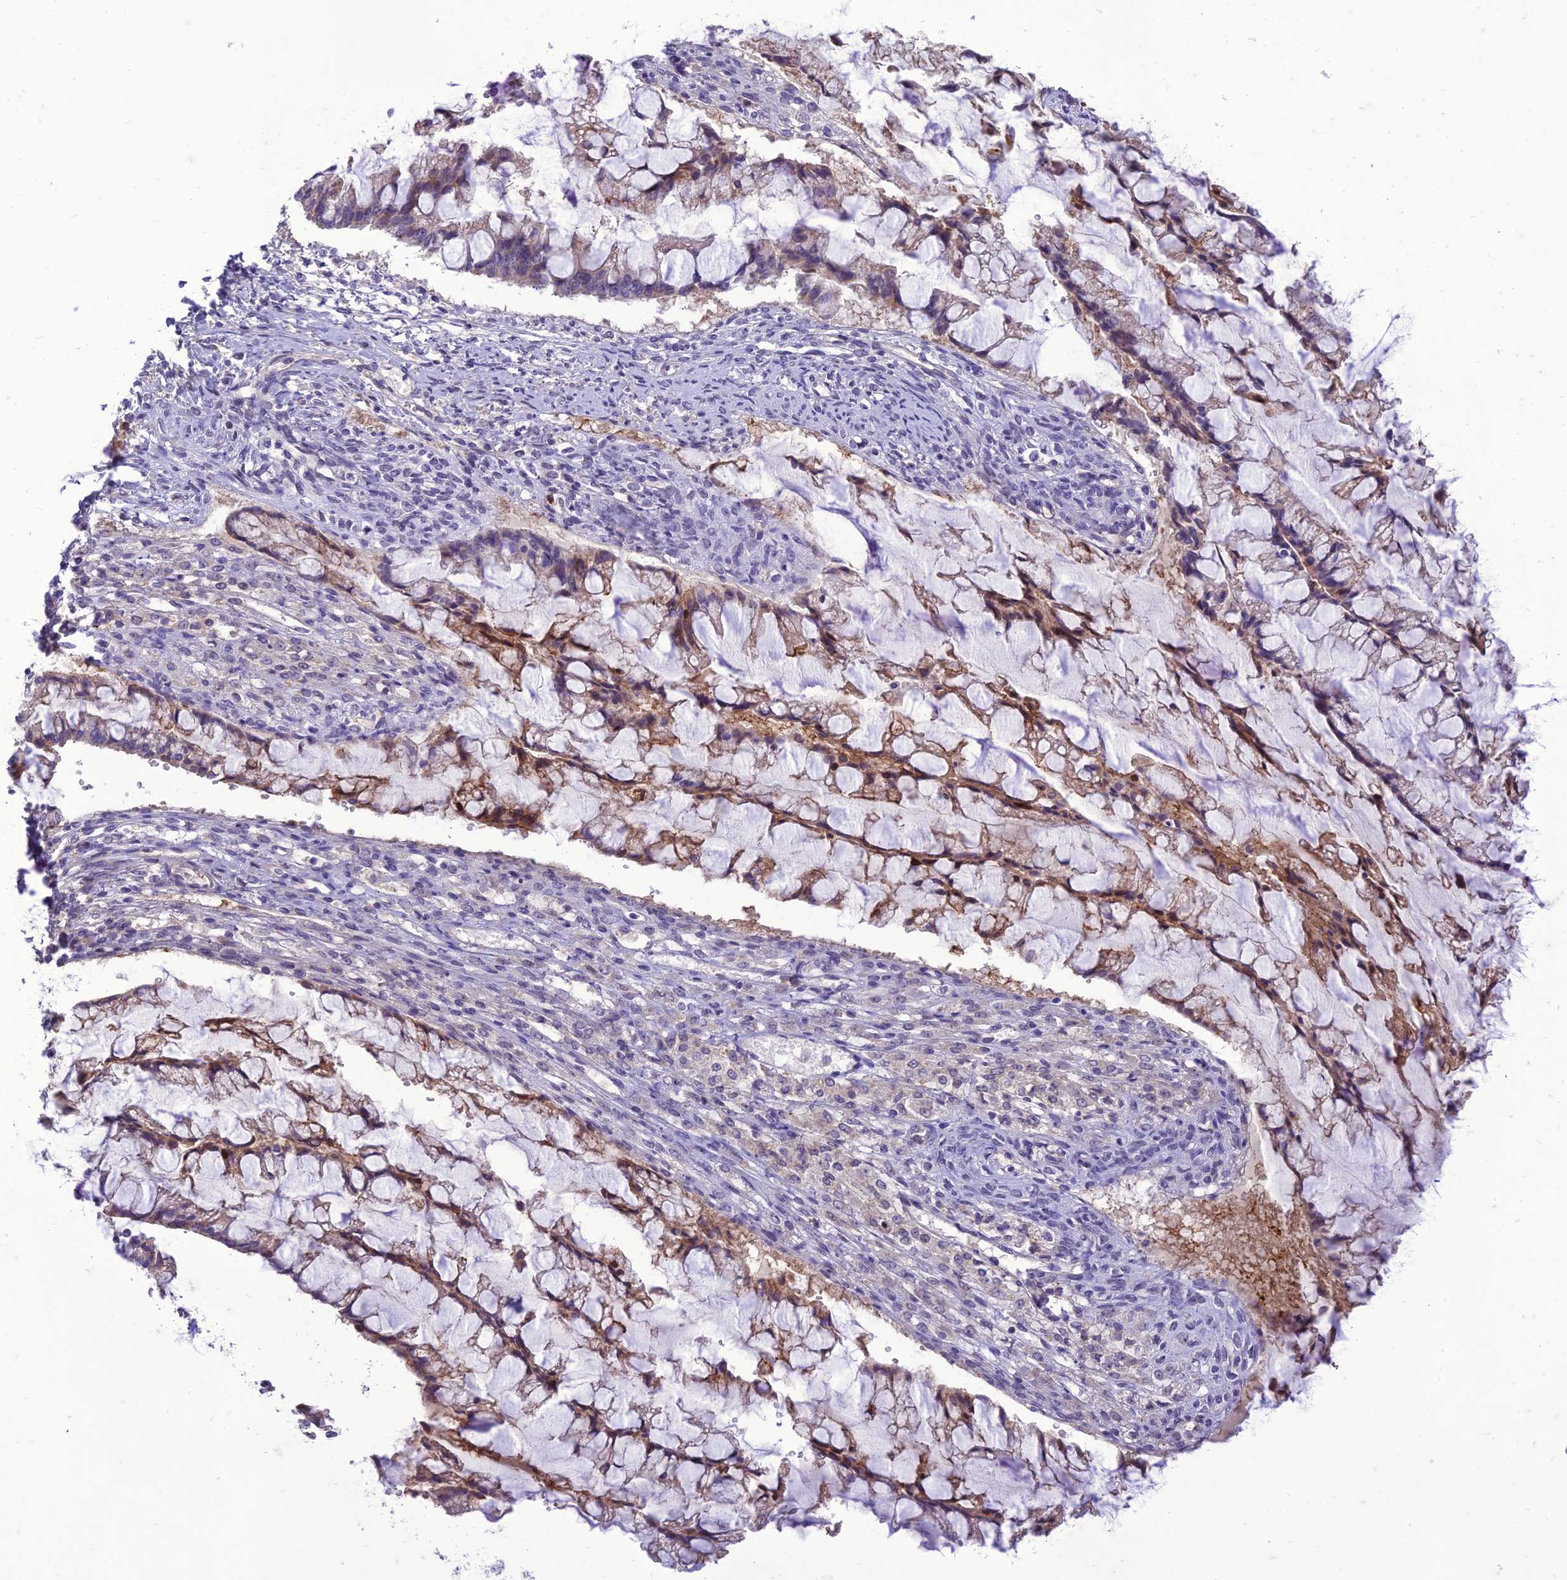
{"staining": {"intensity": "moderate", "quantity": "25%-75%", "location": "cytoplasmic/membranous"}, "tissue": "ovarian cancer", "cell_type": "Tumor cells", "image_type": "cancer", "snomed": [{"axis": "morphology", "description": "Cystadenocarcinoma, mucinous, NOS"}, {"axis": "topography", "description": "Ovary"}], "caption": "This micrograph exhibits IHC staining of human ovarian cancer (mucinous cystadenocarcinoma), with medium moderate cytoplasmic/membranous positivity in about 25%-75% of tumor cells.", "gene": "ITGAE", "patient": {"sex": "female", "age": 73}}